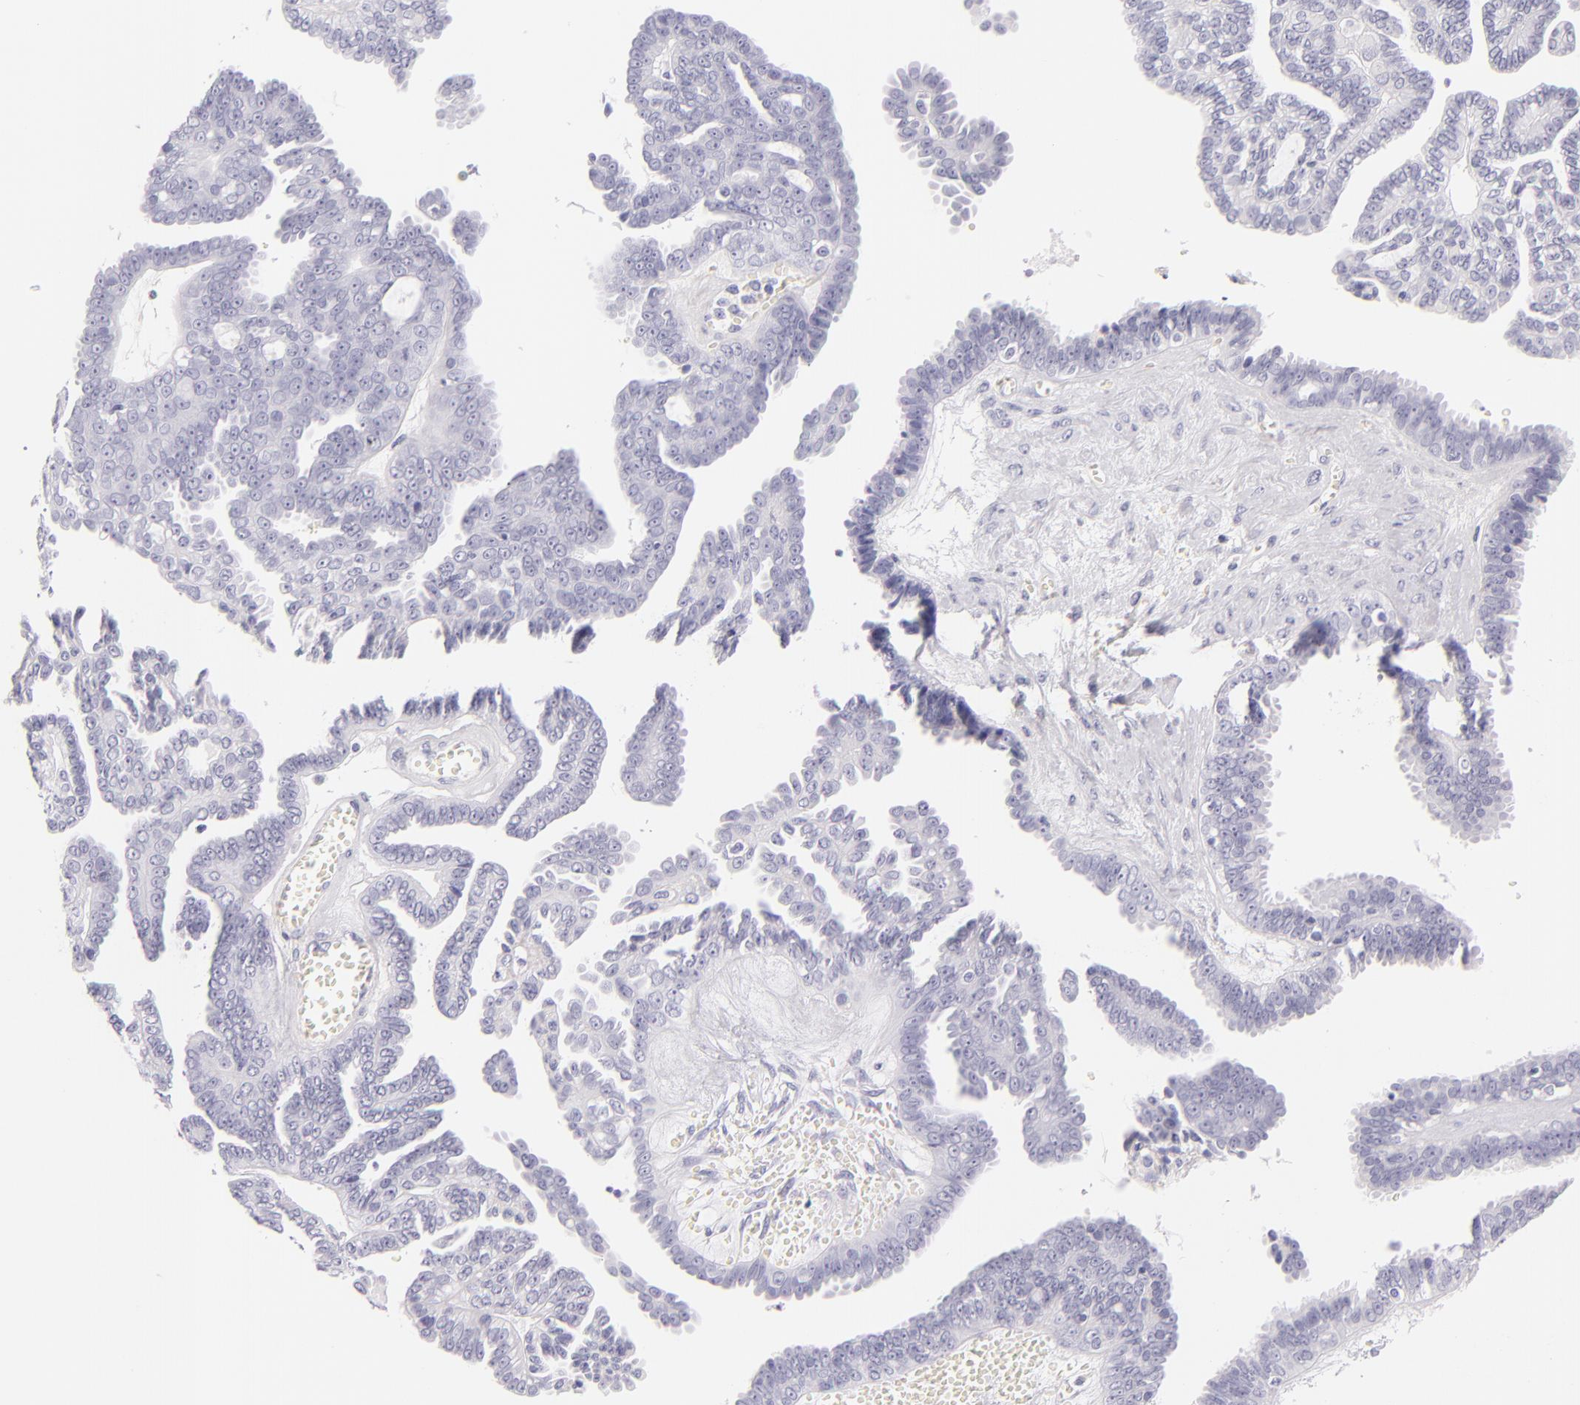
{"staining": {"intensity": "negative", "quantity": "none", "location": "none"}, "tissue": "ovarian cancer", "cell_type": "Tumor cells", "image_type": "cancer", "snomed": [{"axis": "morphology", "description": "Cystadenocarcinoma, serous, NOS"}, {"axis": "topography", "description": "Ovary"}], "caption": "An immunohistochemistry image of ovarian cancer (serous cystadenocarcinoma) is shown. There is no staining in tumor cells of ovarian cancer (serous cystadenocarcinoma).", "gene": "INA", "patient": {"sex": "female", "age": 71}}